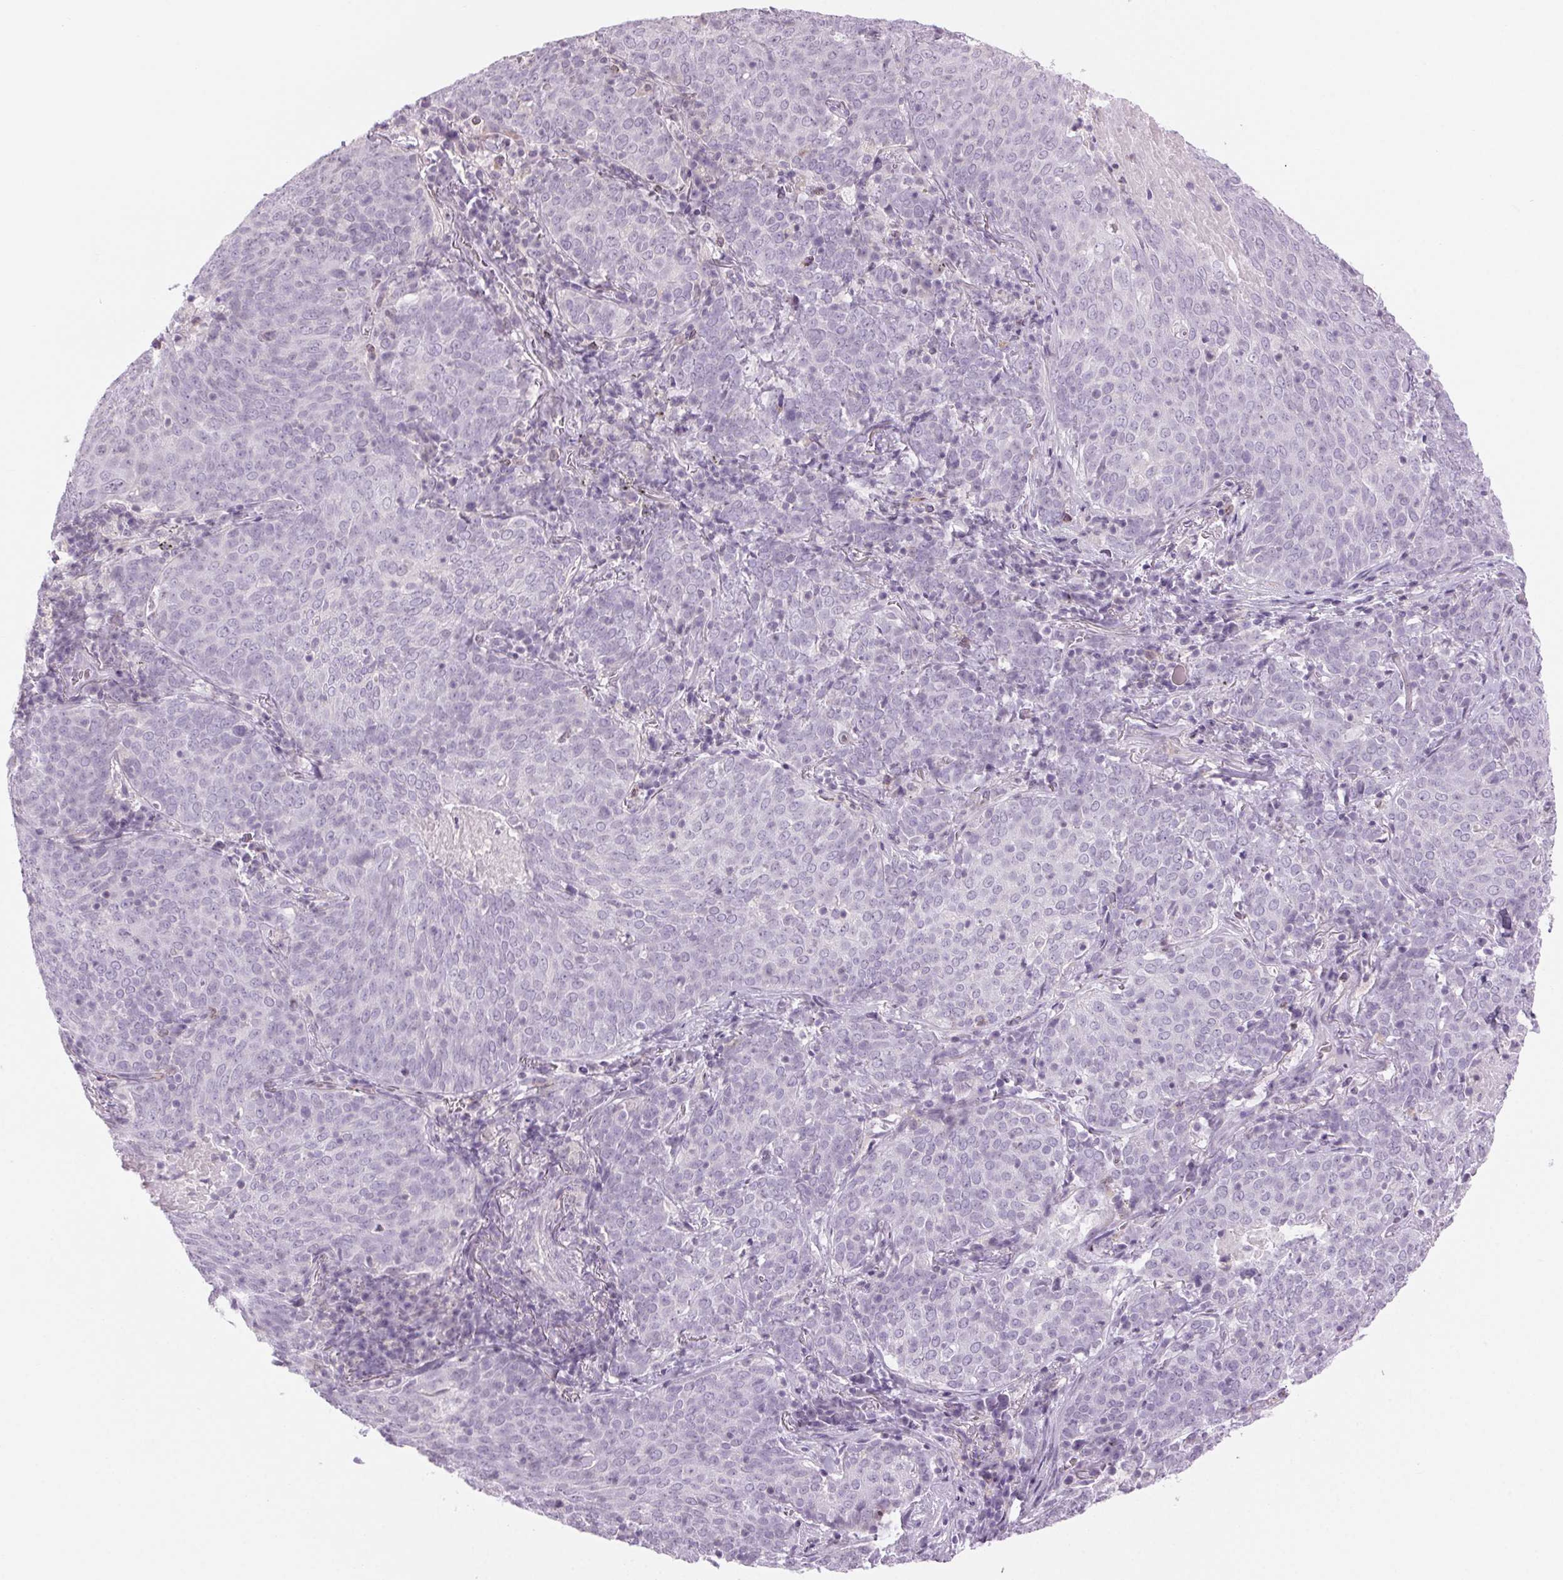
{"staining": {"intensity": "negative", "quantity": "none", "location": "none"}, "tissue": "lung cancer", "cell_type": "Tumor cells", "image_type": "cancer", "snomed": [{"axis": "morphology", "description": "Squamous cell carcinoma, NOS"}, {"axis": "topography", "description": "Lung"}], "caption": "Squamous cell carcinoma (lung) stained for a protein using IHC exhibits no staining tumor cells.", "gene": "SLC6A19", "patient": {"sex": "male", "age": 82}}